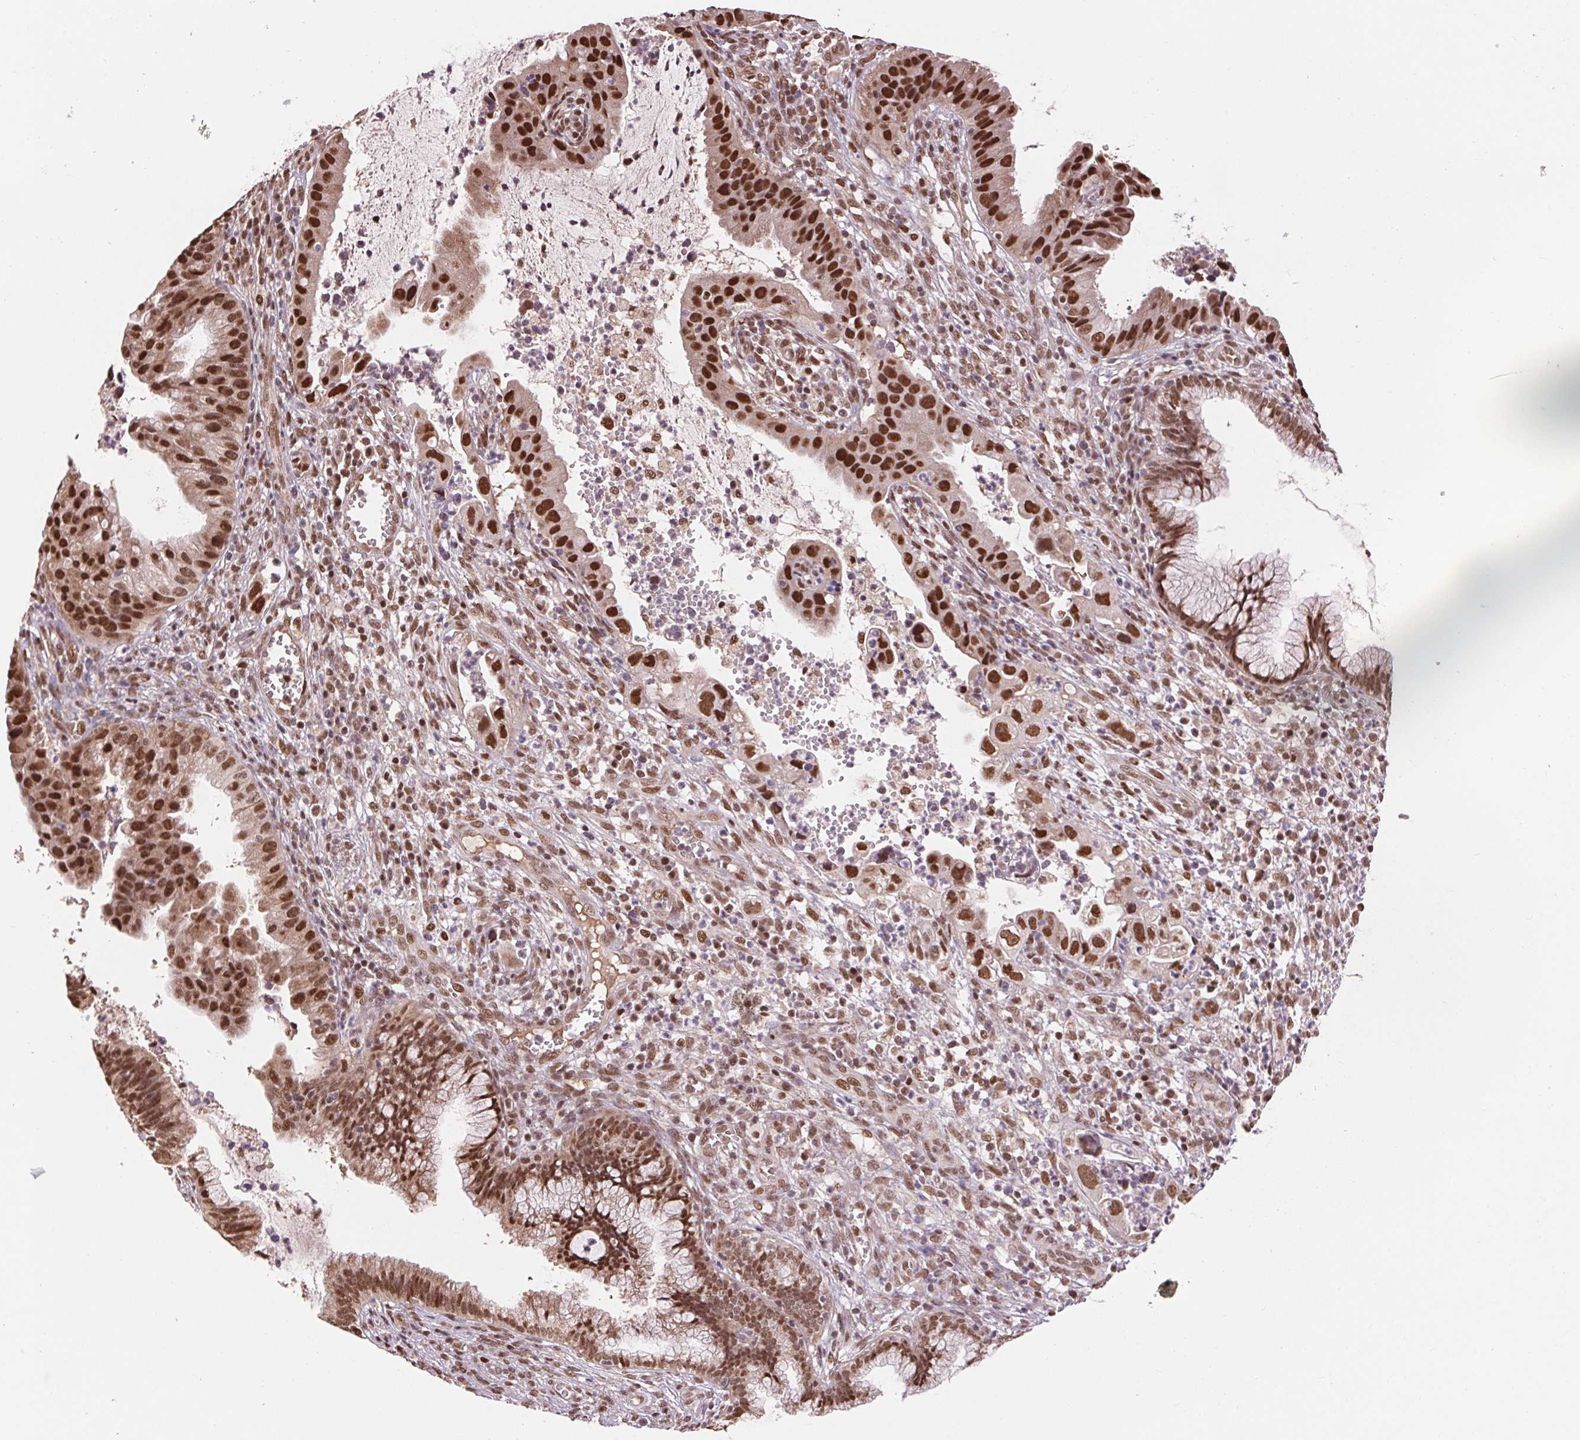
{"staining": {"intensity": "strong", "quantity": ">75%", "location": "nuclear"}, "tissue": "cervical cancer", "cell_type": "Tumor cells", "image_type": "cancer", "snomed": [{"axis": "morphology", "description": "Adenocarcinoma, NOS"}, {"axis": "topography", "description": "Cervix"}], "caption": "Adenocarcinoma (cervical) stained for a protein reveals strong nuclear positivity in tumor cells.", "gene": "RAD23A", "patient": {"sex": "female", "age": 34}}